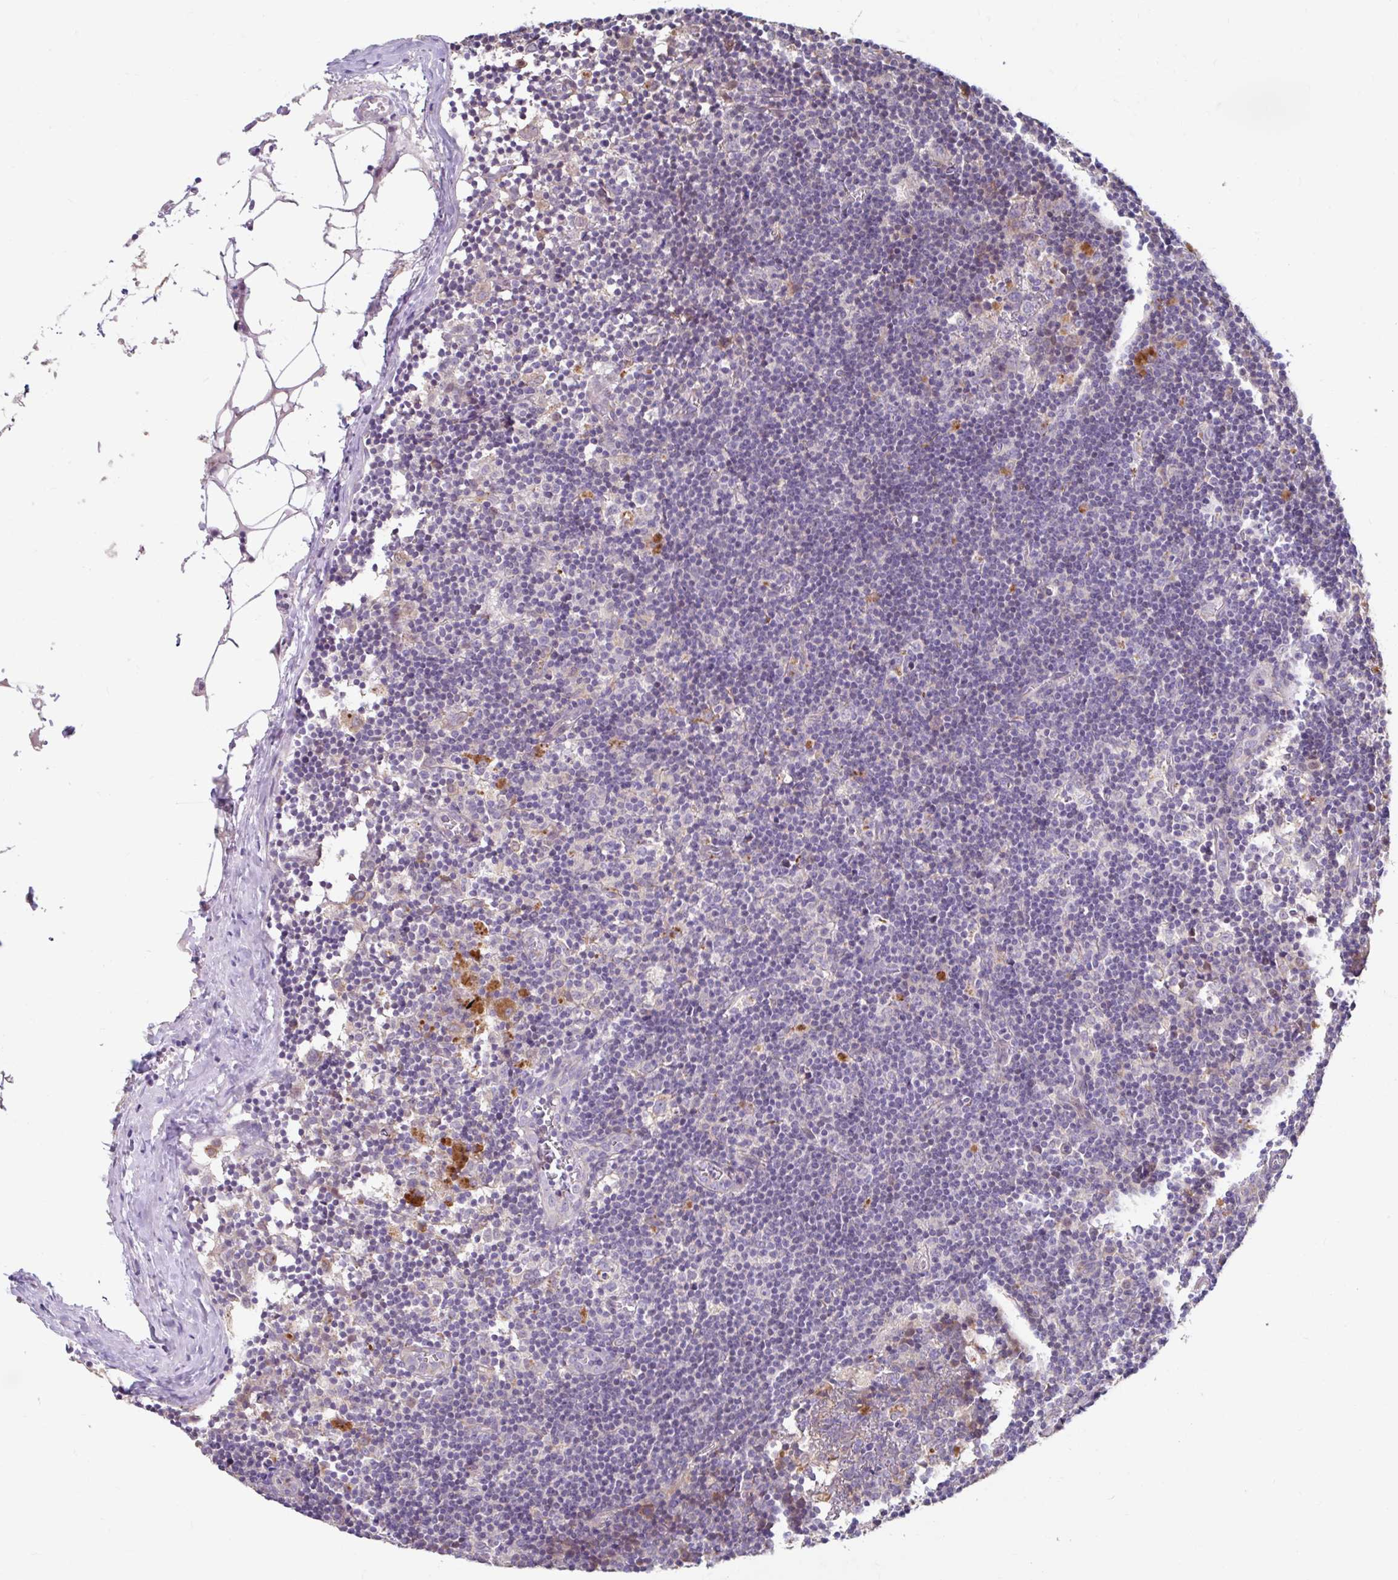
{"staining": {"intensity": "moderate", "quantity": "<25%", "location": "cytoplasmic/membranous"}, "tissue": "lymph node", "cell_type": "Germinal center cells", "image_type": "normal", "snomed": [{"axis": "morphology", "description": "Normal tissue, NOS"}, {"axis": "topography", "description": "Lymph node"}], "caption": "IHC (DAB) staining of normal lymph node displays moderate cytoplasmic/membranous protein positivity in about <25% of germinal center cells. (IHC, brightfield microscopy, high magnification).", "gene": "ZNF33A", "patient": {"sex": "female", "age": 45}}